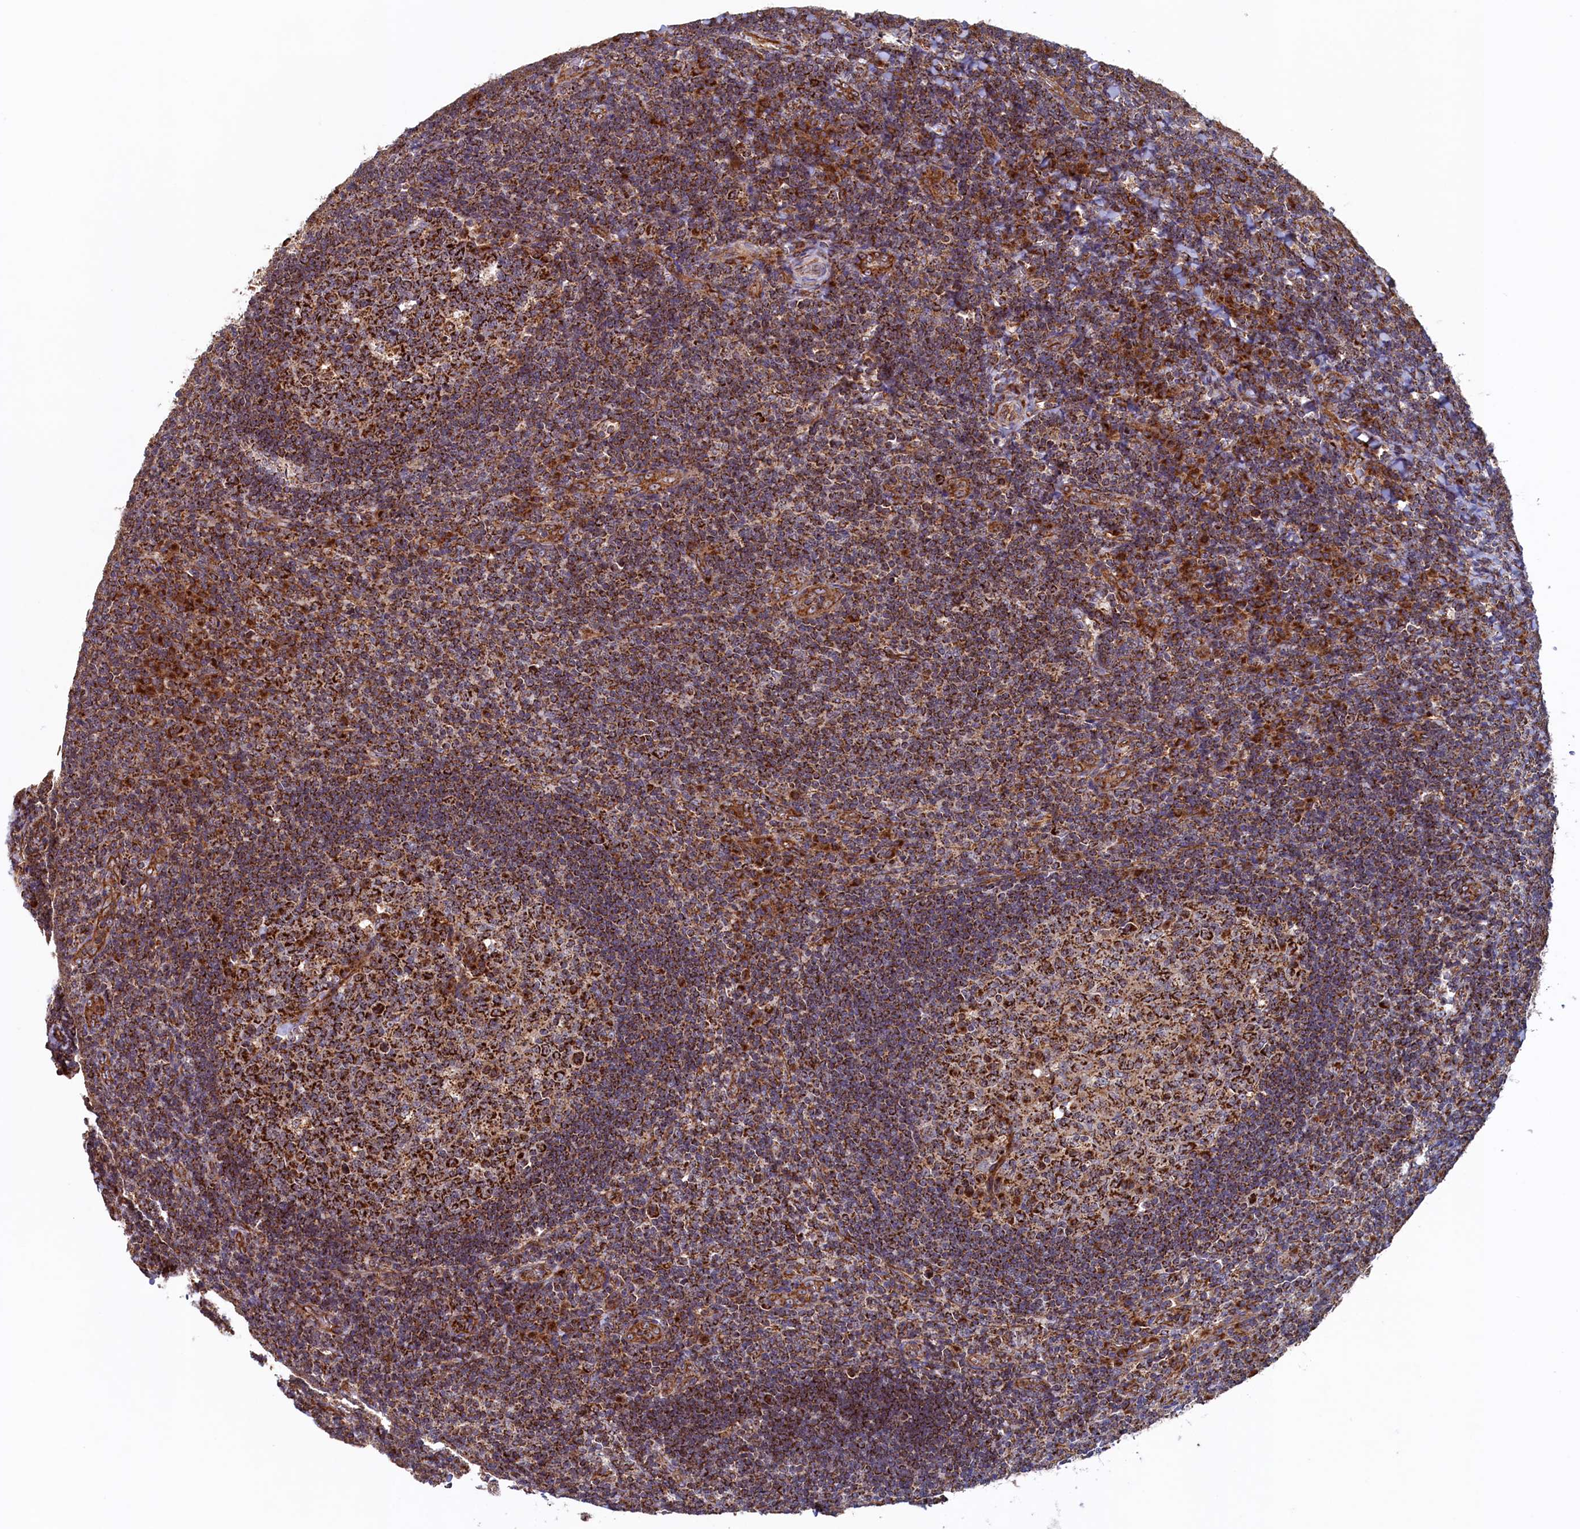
{"staining": {"intensity": "strong", "quantity": ">75%", "location": "cytoplasmic/membranous"}, "tissue": "tonsil", "cell_type": "Germinal center cells", "image_type": "normal", "snomed": [{"axis": "morphology", "description": "Normal tissue, NOS"}, {"axis": "topography", "description": "Tonsil"}], "caption": "Immunohistochemistry (IHC) micrograph of unremarkable tonsil: human tonsil stained using immunohistochemistry (IHC) reveals high levels of strong protein expression localized specifically in the cytoplasmic/membranous of germinal center cells, appearing as a cytoplasmic/membranous brown color.", "gene": "UBE3B", "patient": {"sex": "male", "age": 17}}